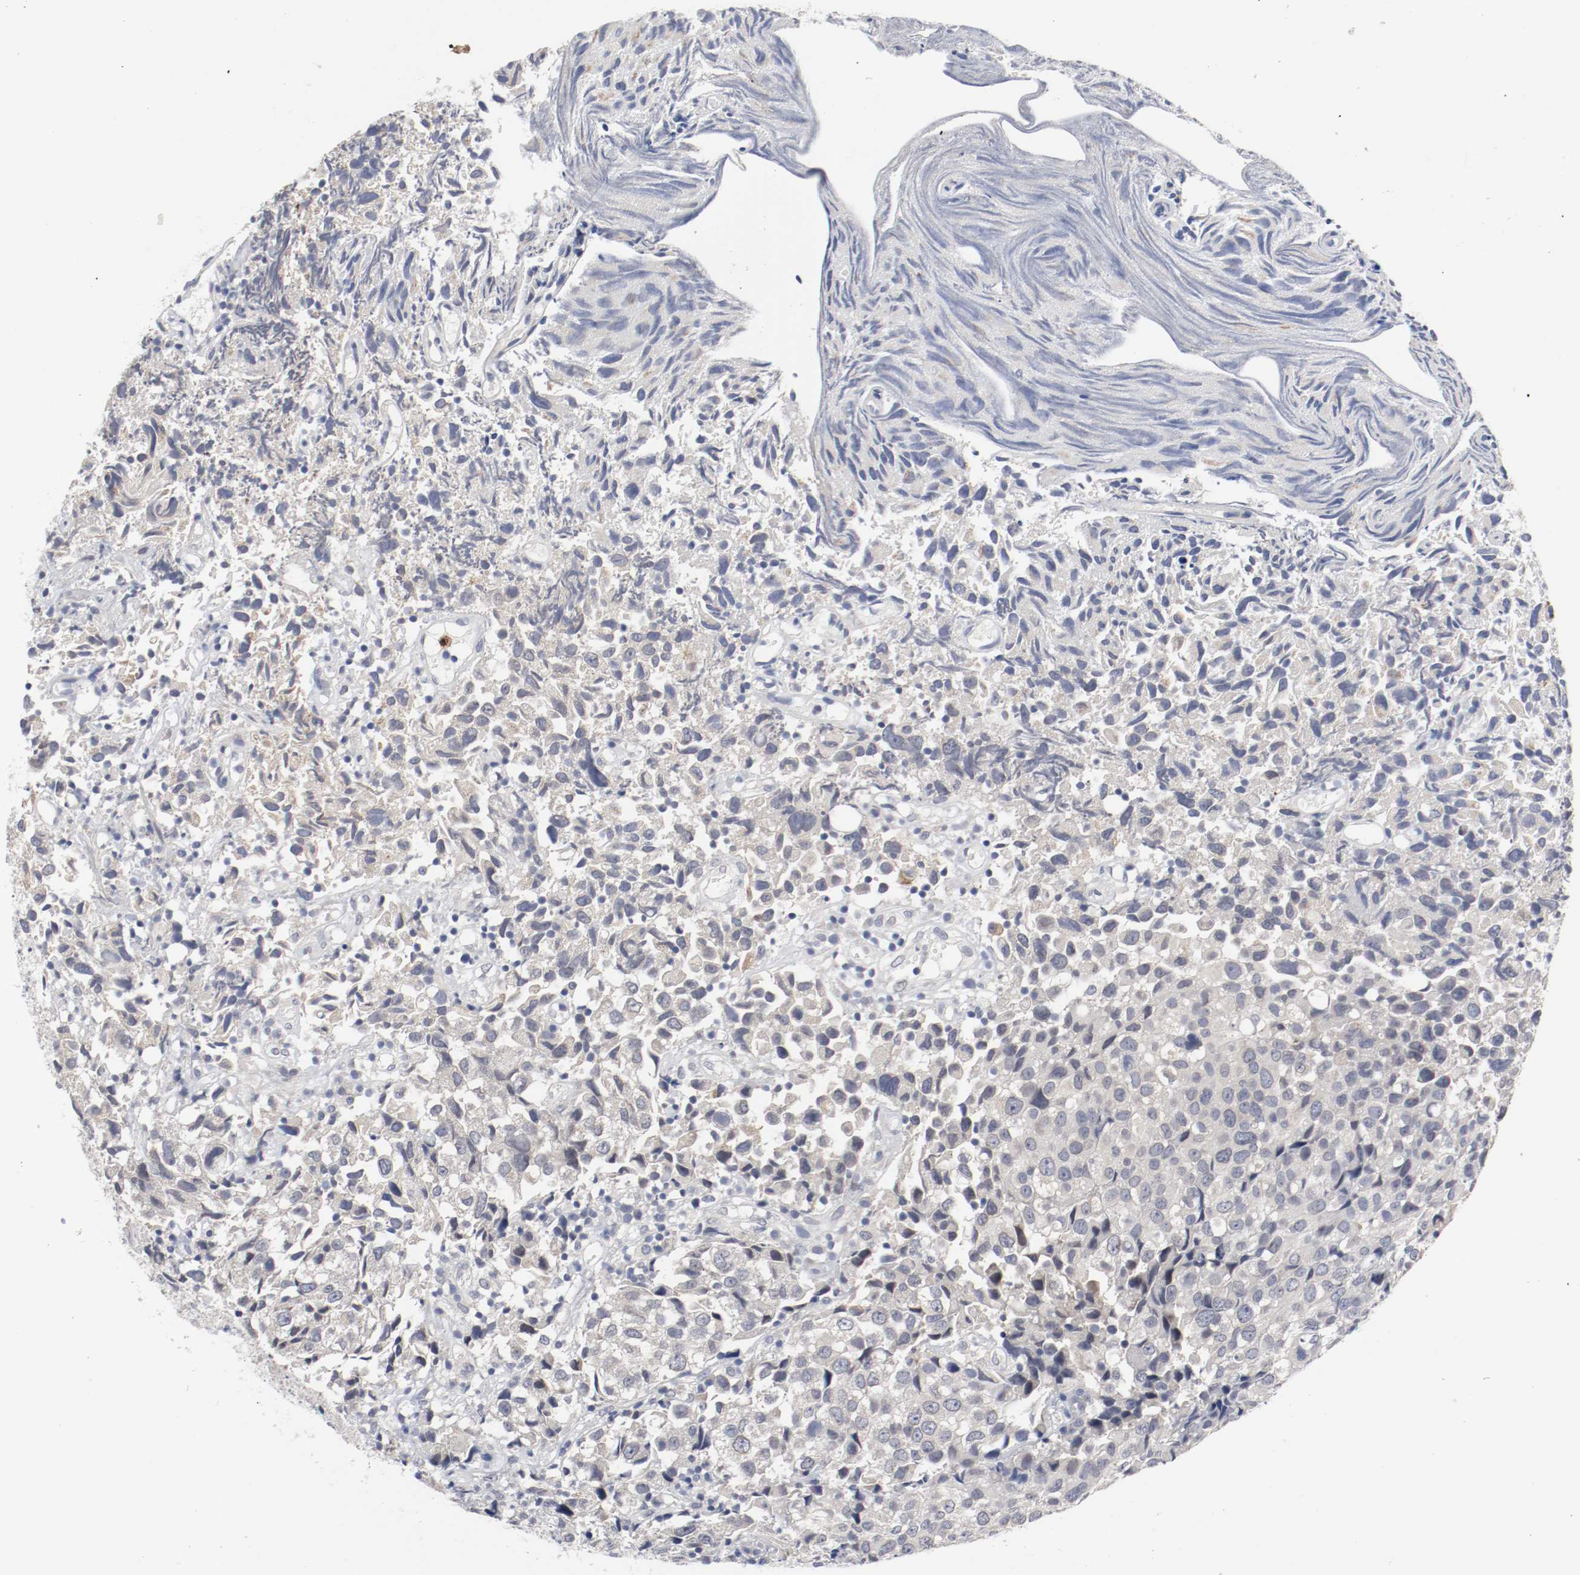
{"staining": {"intensity": "negative", "quantity": "none", "location": "none"}, "tissue": "urothelial cancer", "cell_type": "Tumor cells", "image_type": "cancer", "snomed": [{"axis": "morphology", "description": "Urothelial carcinoma, High grade"}, {"axis": "topography", "description": "Urinary bladder"}], "caption": "DAB immunohistochemical staining of human urothelial cancer reveals no significant staining in tumor cells.", "gene": "CEBPE", "patient": {"sex": "female", "age": 75}}